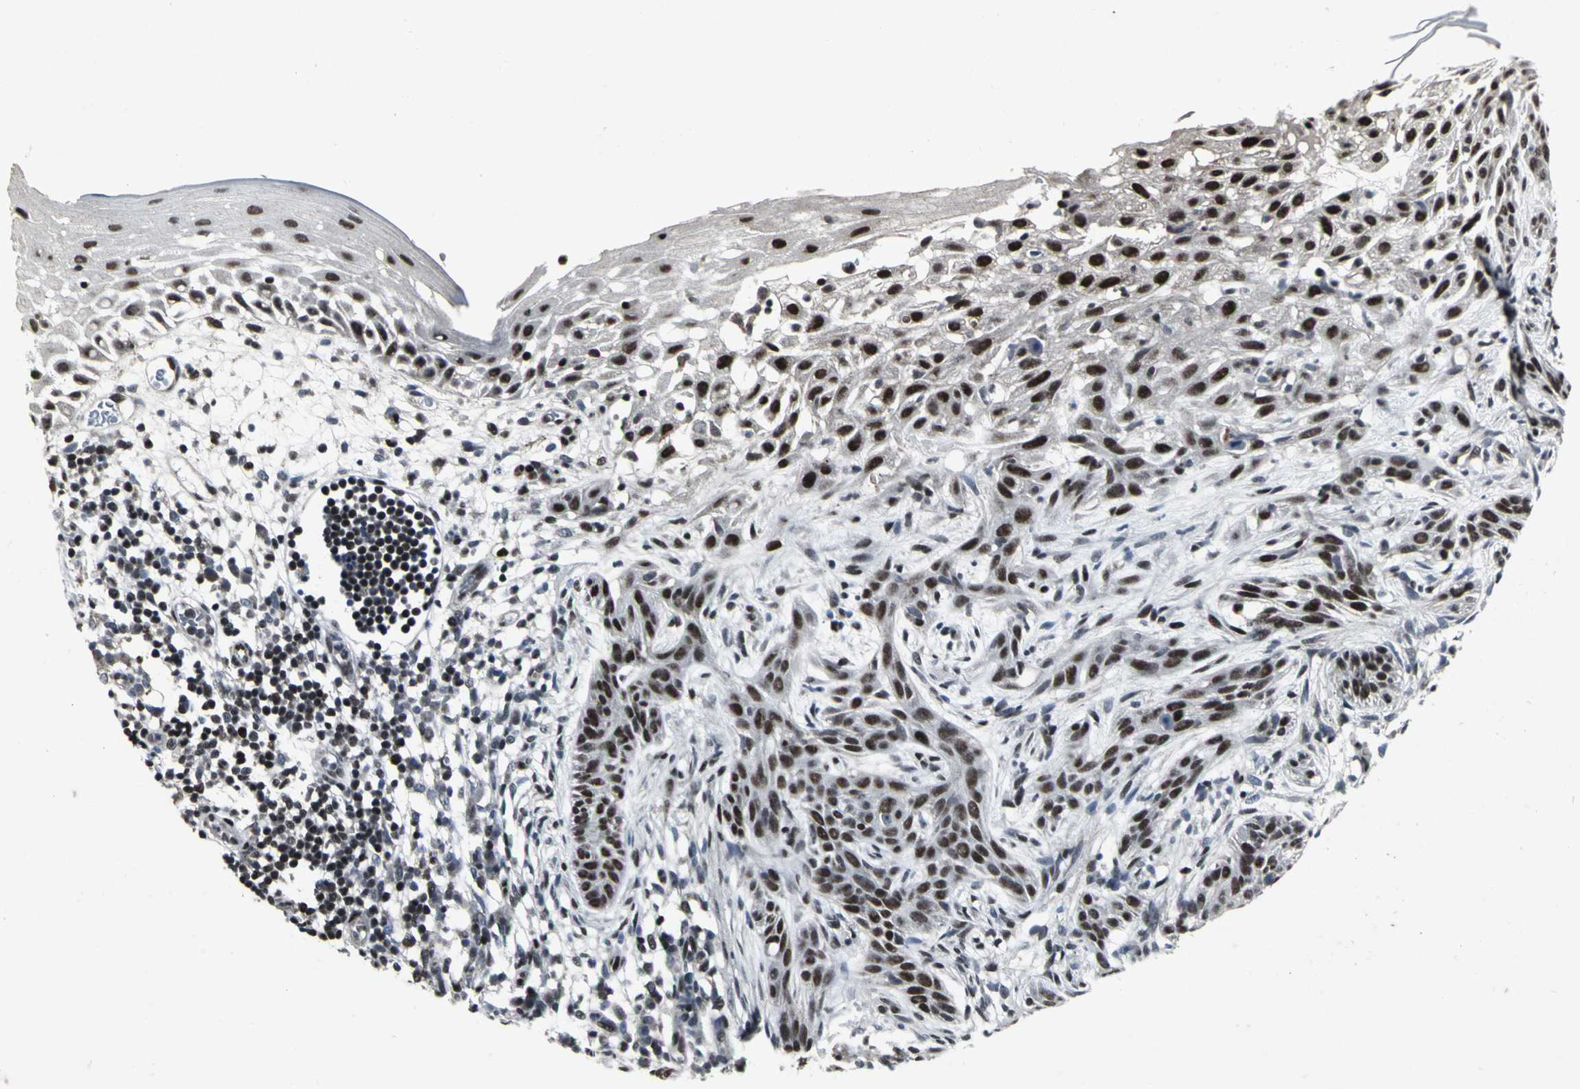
{"staining": {"intensity": "strong", "quantity": ">75%", "location": "nuclear"}, "tissue": "skin cancer", "cell_type": "Tumor cells", "image_type": "cancer", "snomed": [{"axis": "morphology", "description": "Normal tissue, NOS"}, {"axis": "morphology", "description": "Basal cell carcinoma"}, {"axis": "topography", "description": "Skin"}], "caption": "The immunohistochemical stain shows strong nuclear expression in tumor cells of skin cancer tissue.", "gene": "SRF", "patient": {"sex": "female", "age": 69}}